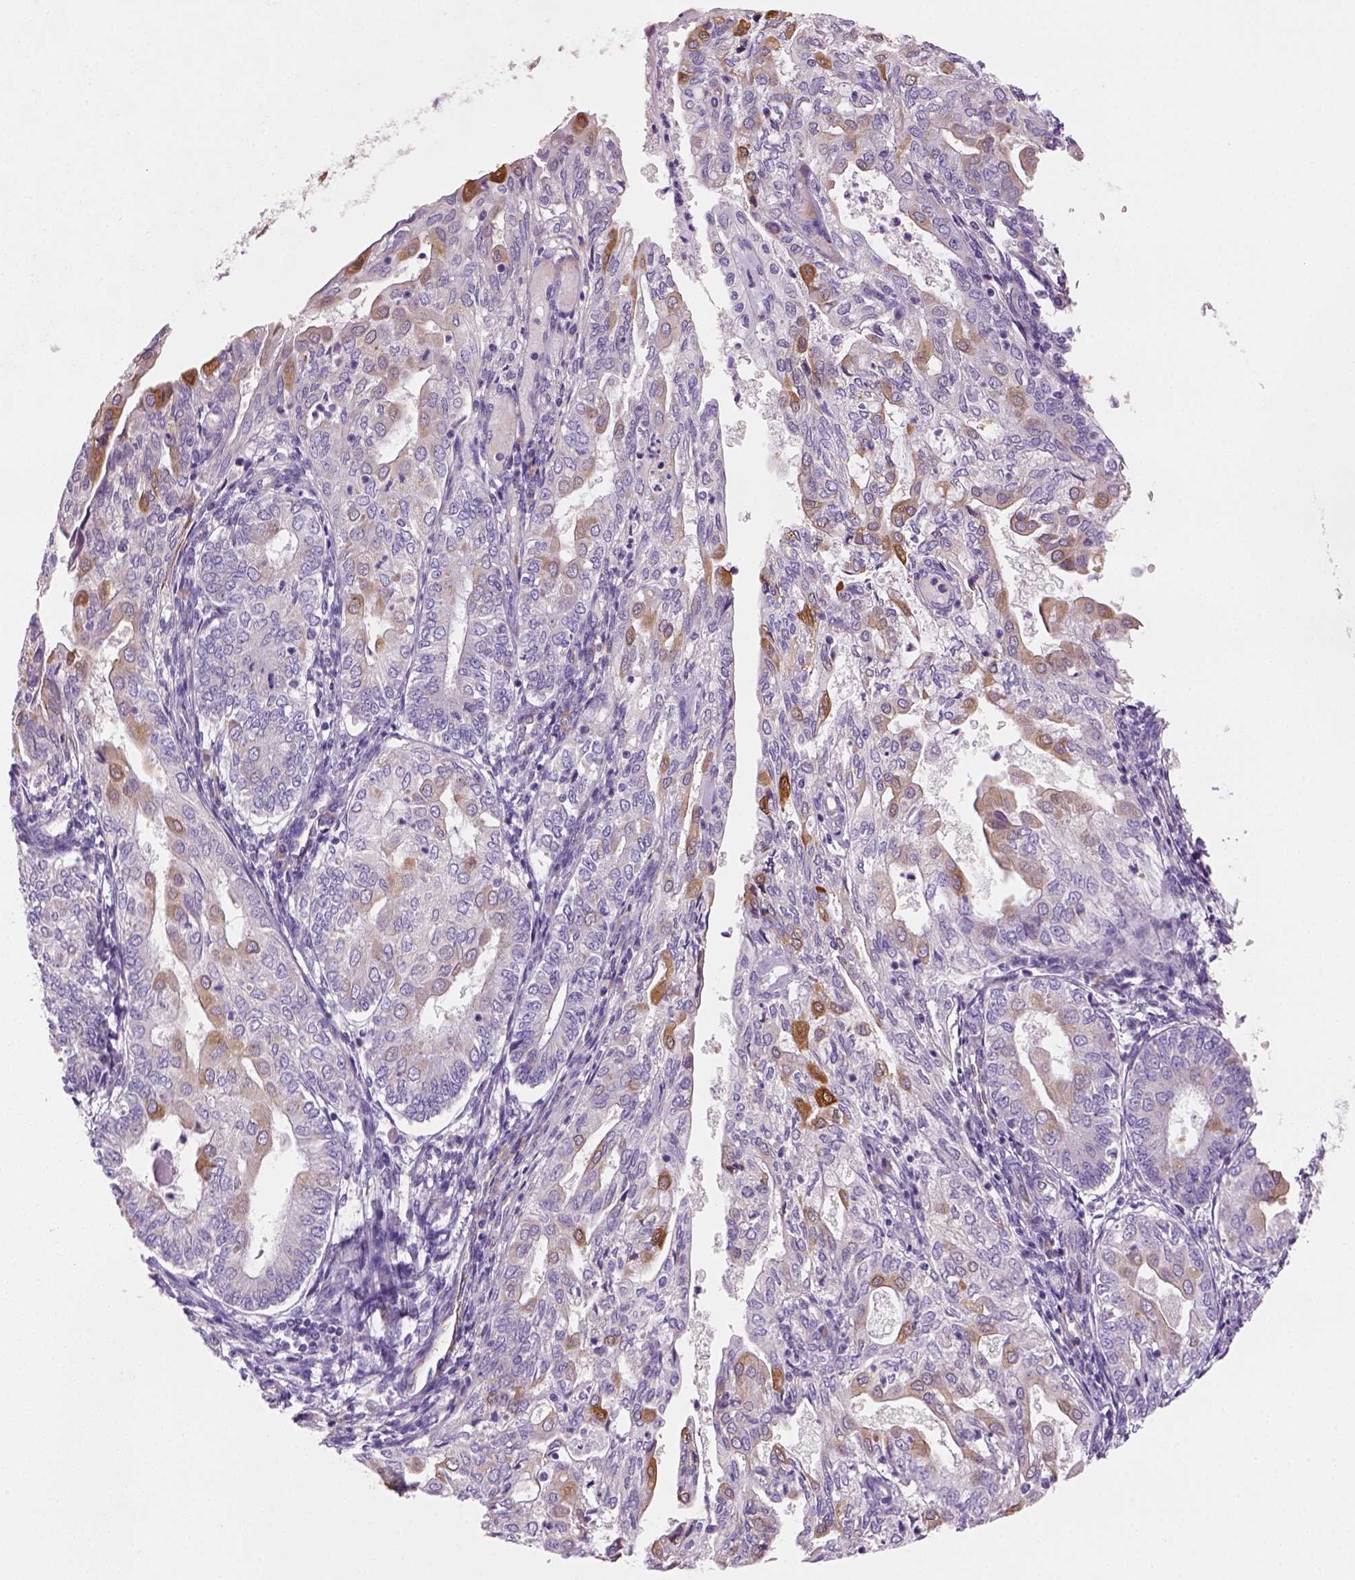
{"staining": {"intensity": "moderate", "quantity": "<25%", "location": "cytoplasmic/membranous"}, "tissue": "endometrial cancer", "cell_type": "Tumor cells", "image_type": "cancer", "snomed": [{"axis": "morphology", "description": "Adenocarcinoma, NOS"}, {"axis": "topography", "description": "Endometrium"}], "caption": "A high-resolution photomicrograph shows IHC staining of endometrial cancer (adenocarcinoma), which demonstrates moderate cytoplasmic/membranous expression in approximately <25% of tumor cells. The protein is shown in brown color, while the nuclei are stained blue.", "gene": "CES2", "patient": {"sex": "female", "age": 68}}